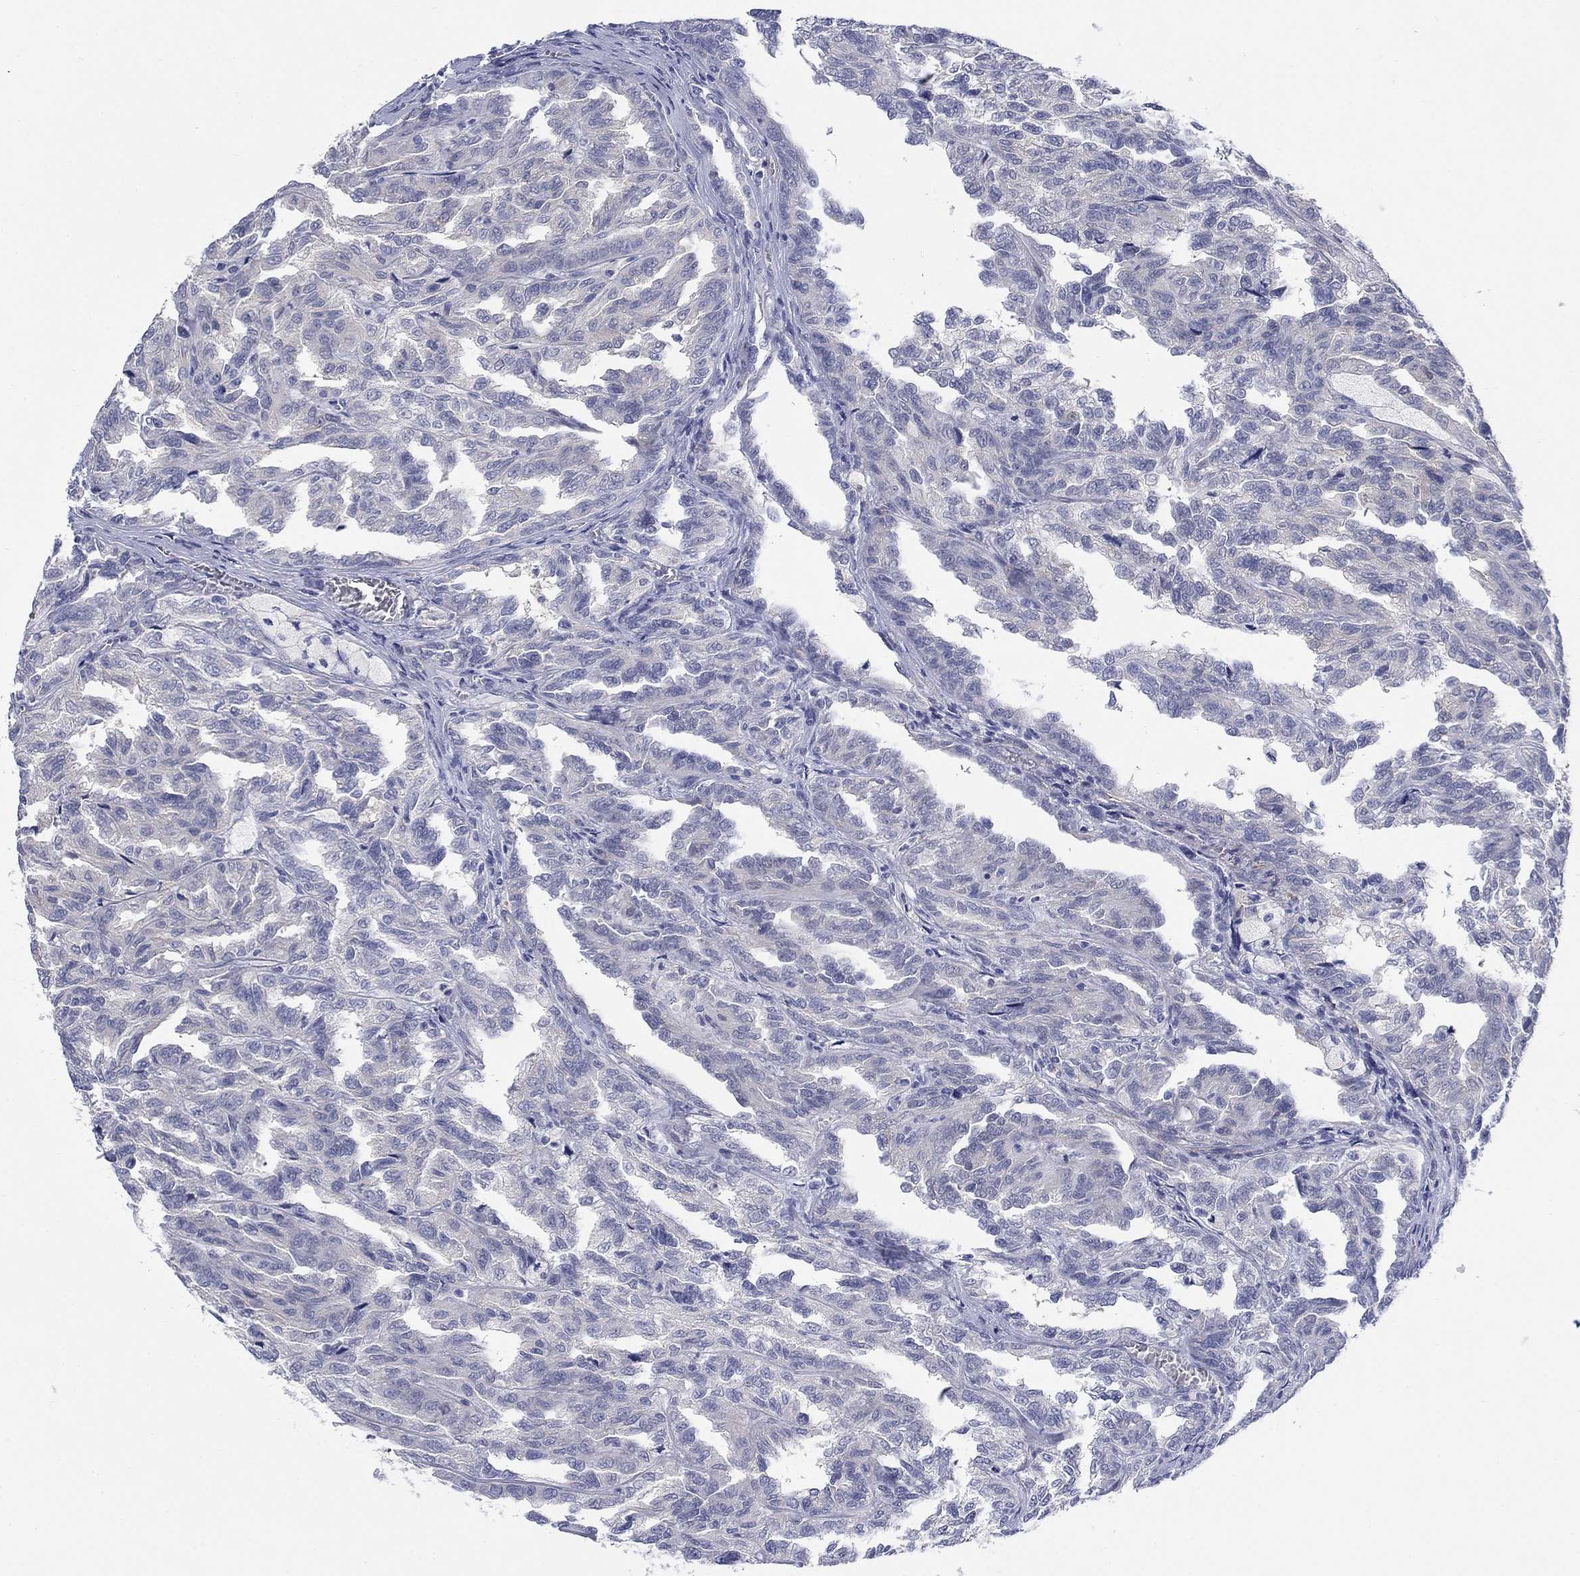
{"staining": {"intensity": "negative", "quantity": "none", "location": "none"}, "tissue": "renal cancer", "cell_type": "Tumor cells", "image_type": "cancer", "snomed": [{"axis": "morphology", "description": "Adenocarcinoma, NOS"}, {"axis": "topography", "description": "Kidney"}], "caption": "A micrograph of human renal adenocarcinoma is negative for staining in tumor cells.", "gene": "PTPRZ1", "patient": {"sex": "male", "age": 79}}